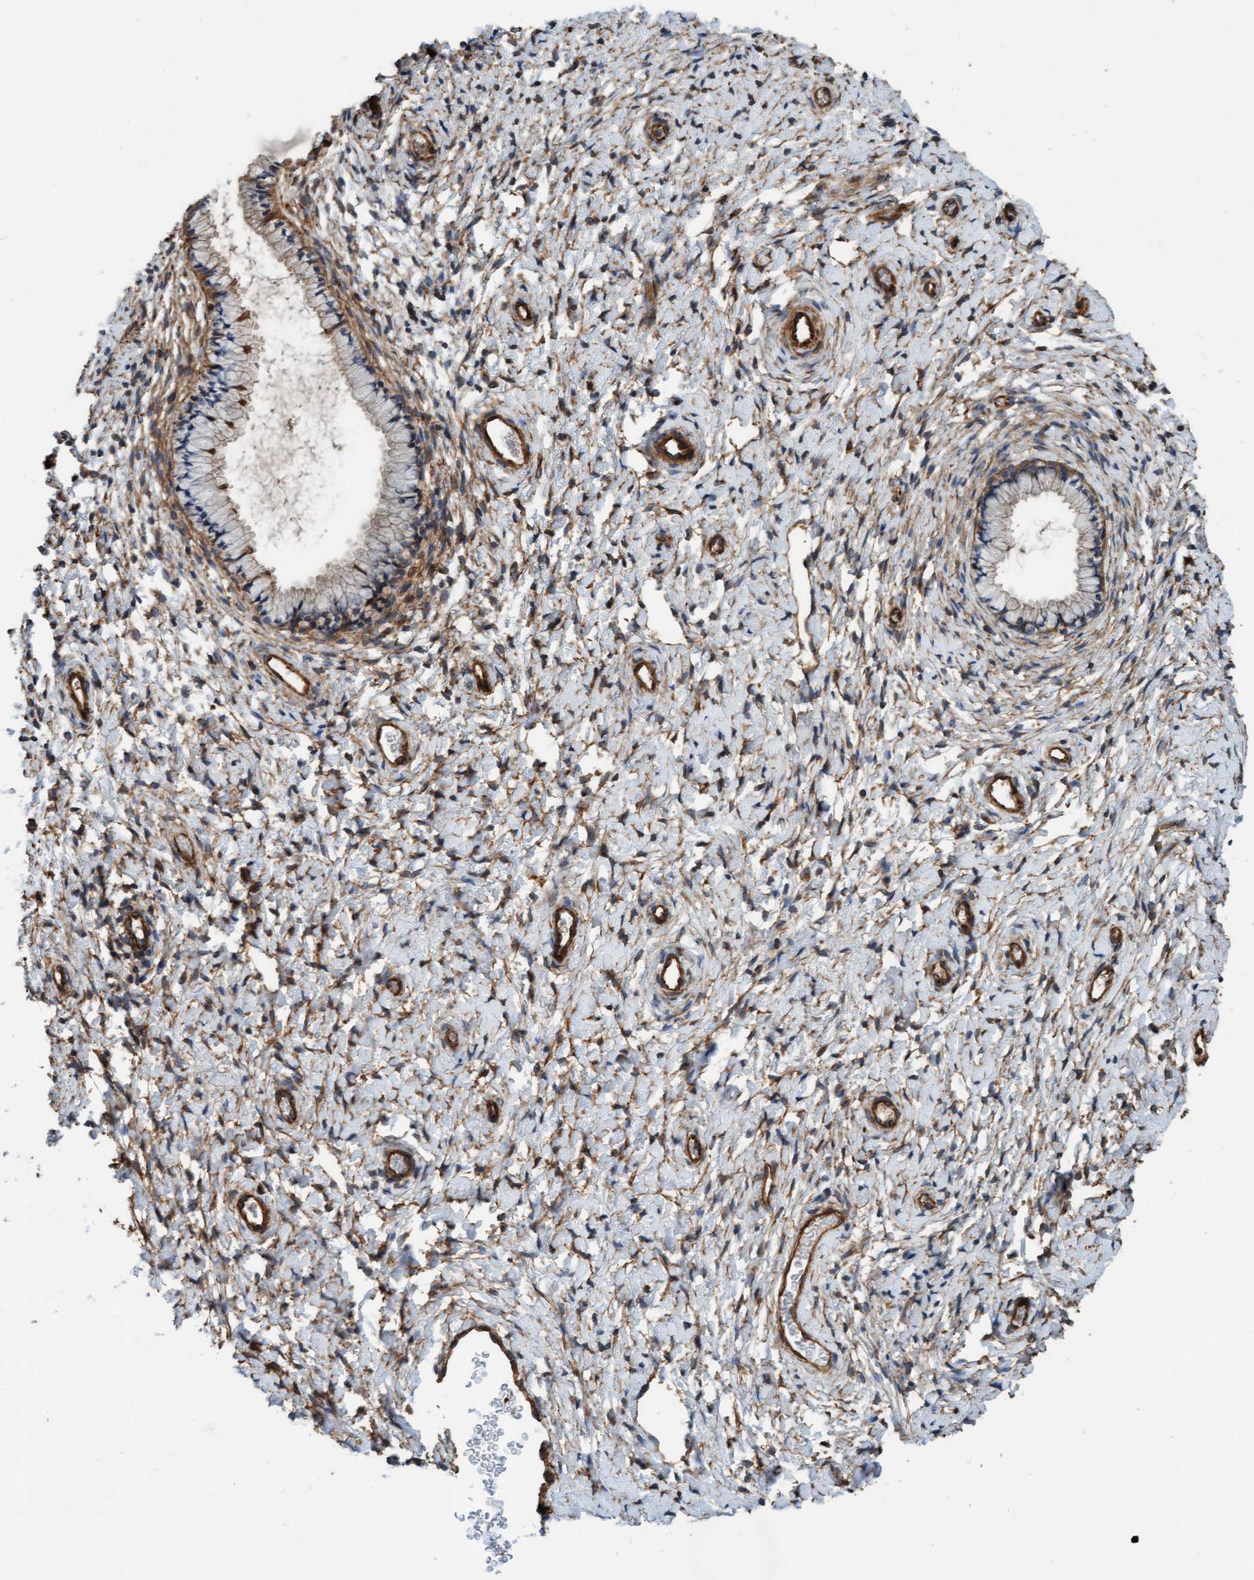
{"staining": {"intensity": "weak", "quantity": ">75%", "location": "cytoplasmic/membranous"}, "tissue": "cervix", "cell_type": "Glandular cells", "image_type": "normal", "snomed": [{"axis": "morphology", "description": "Normal tissue, NOS"}, {"axis": "topography", "description": "Cervix"}], "caption": "Approximately >75% of glandular cells in normal cervix show weak cytoplasmic/membranous protein positivity as visualized by brown immunohistochemical staining.", "gene": "STXBP4", "patient": {"sex": "female", "age": 72}}